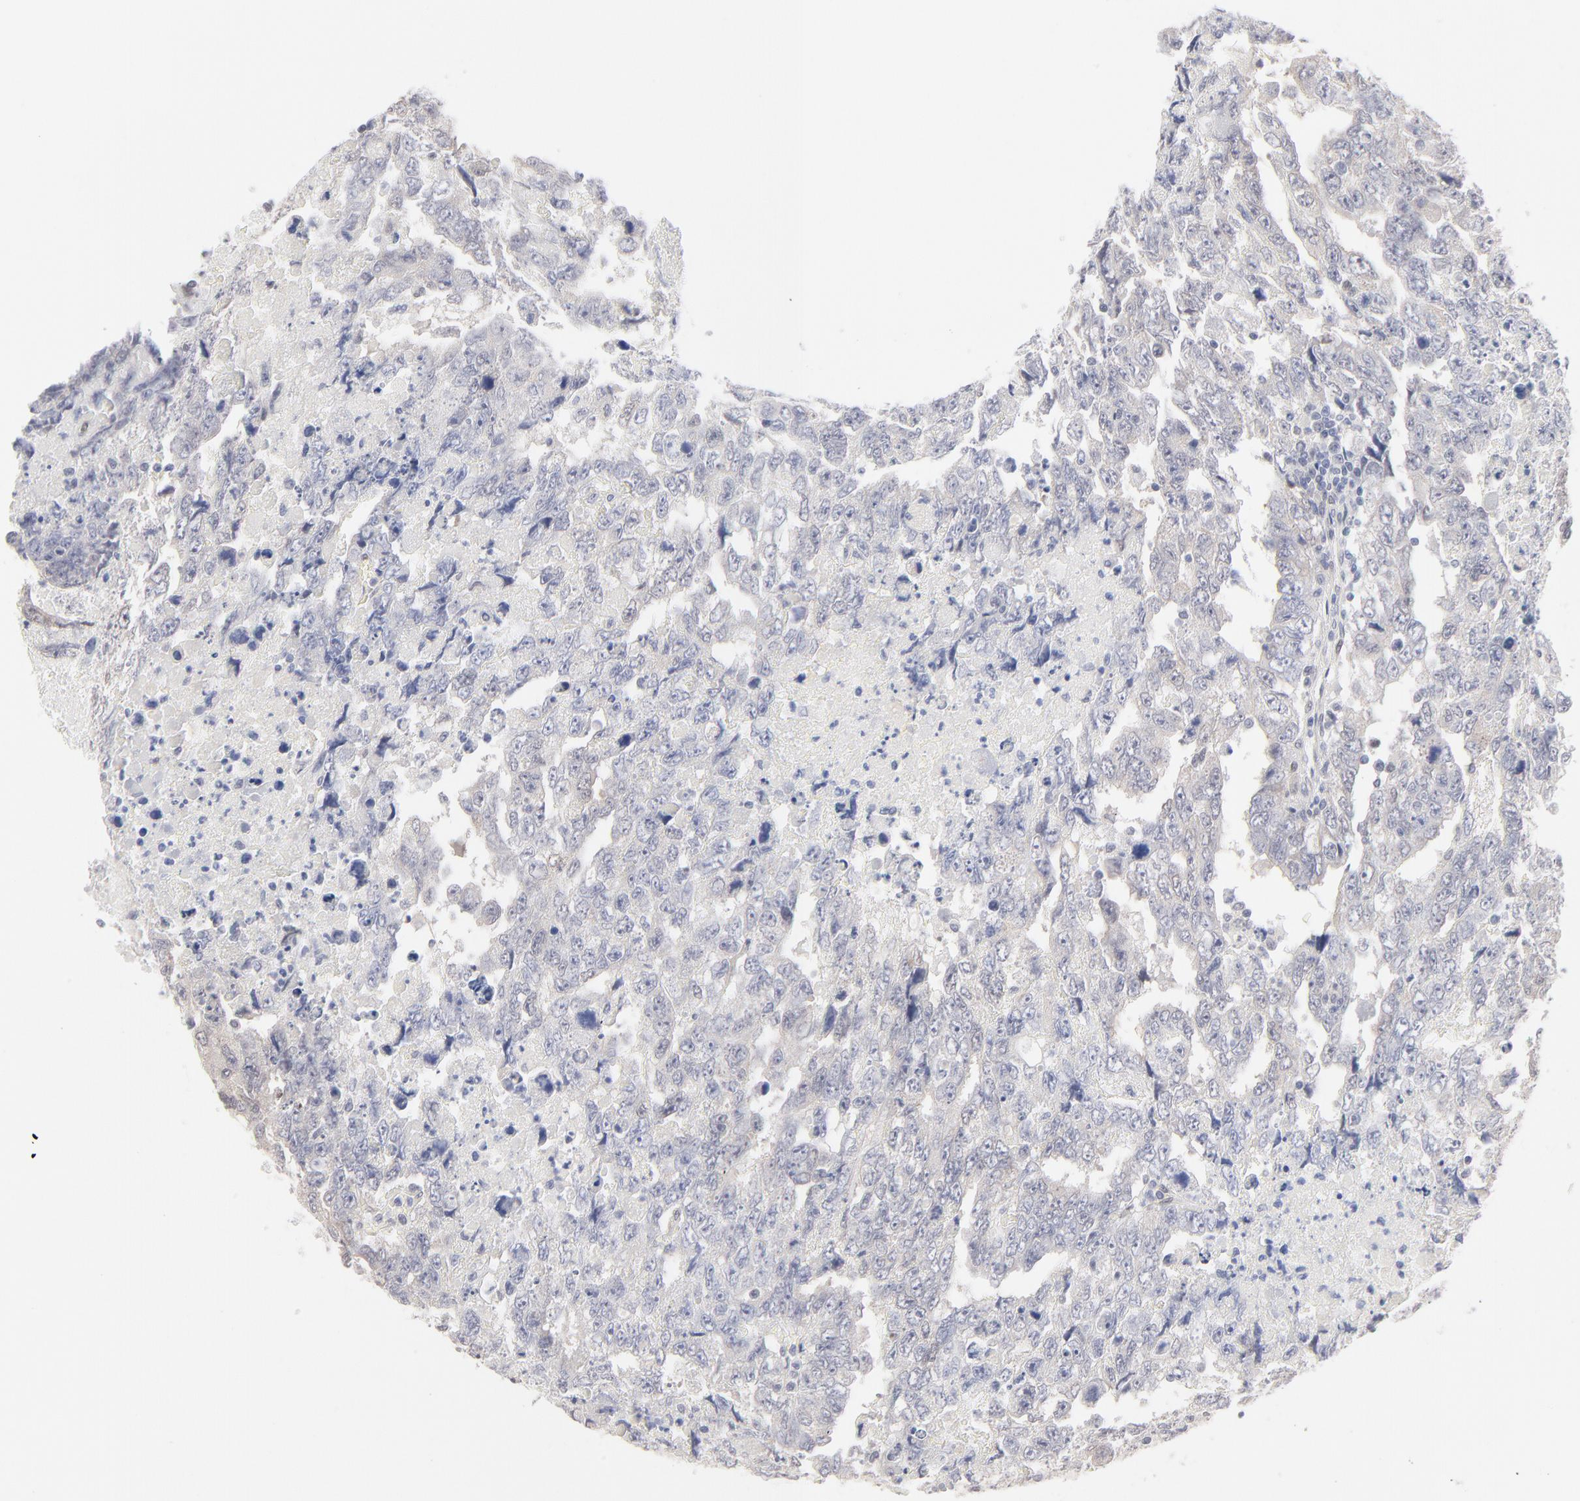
{"staining": {"intensity": "negative", "quantity": "none", "location": "none"}, "tissue": "testis cancer", "cell_type": "Tumor cells", "image_type": "cancer", "snomed": [{"axis": "morphology", "description": "Carcinoma, Embryonal, NOS"}, {"axis": "topography", "description": "Testis"}], "caption": "IHC histopathology image of testis cancer (embryonal carcinoma) stained for a protein (brown), which demonstrates no staining in tumor cells.", "gene": "RBM3", "patient": {"sex": "male", "age": 36}}